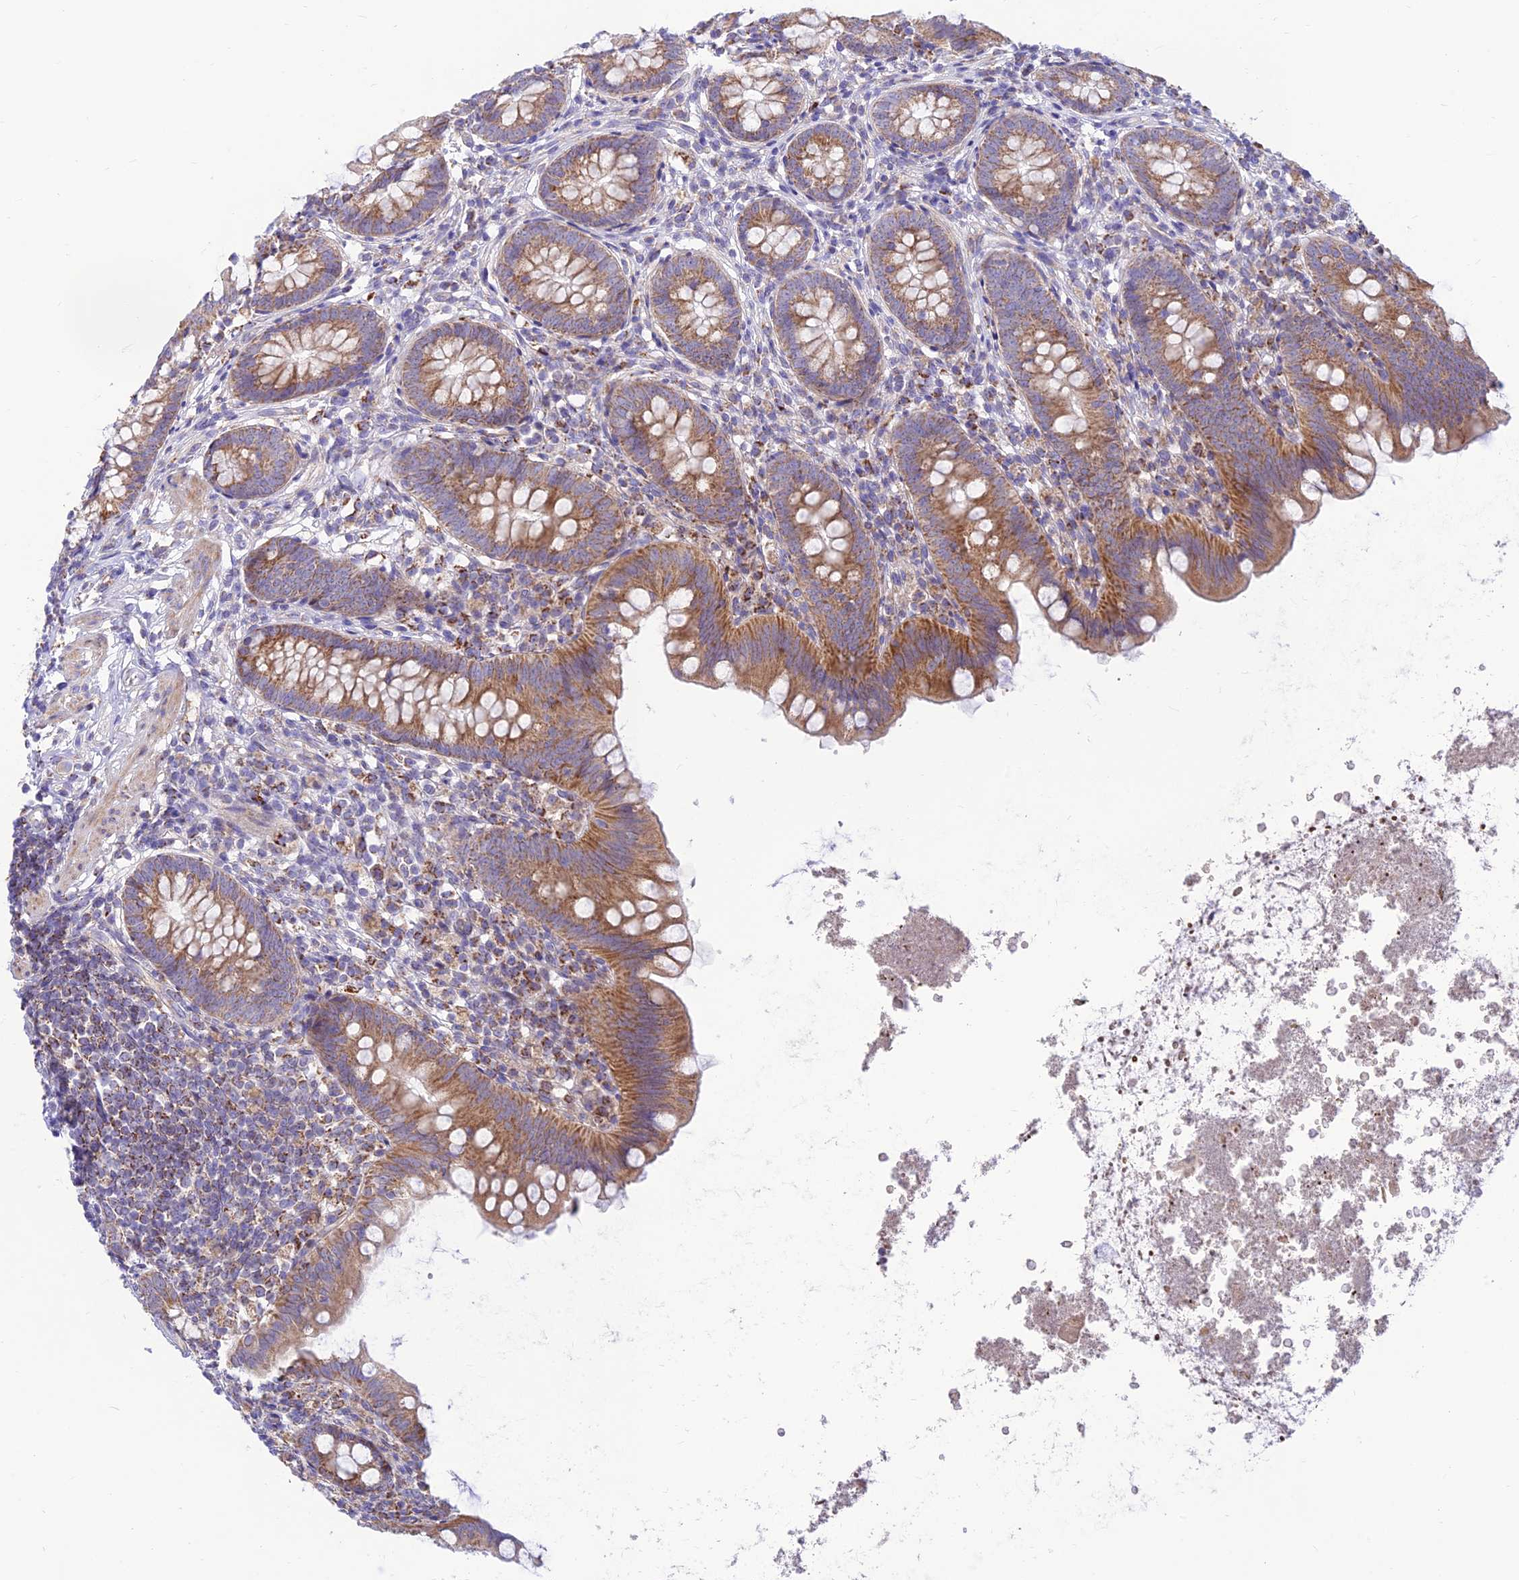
{"staining": {"intensity": "moderate", "quantity": ">75%", "location": "cytoplasmic/membranous"}, "tissue": "appendix", "cell_type": "Glandular cells", "image_type": "normal", "snomed": [{"axis": "morphology", "description": "Normal tissue, NOS"}, {"axis": "topography", "description": "Appendix"}], "caption": "Immunohistochemical staining of benign appendix displays >75% levels of moderate cytoplasmic/membranous protein staining in approximately >75% of glandular cells.", "gene": "FAM186B", "patient": {"sex": "female", "age": 62}}